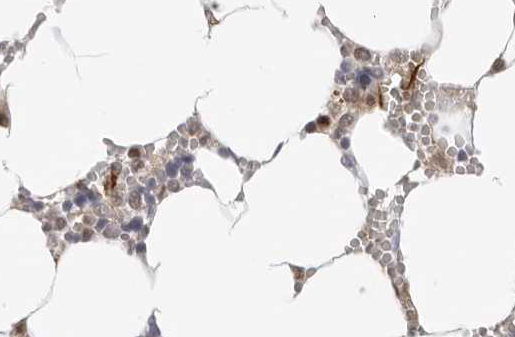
{"staining": {"intensity": "moderate", "quantity": "25%-75%", "location": "nuclear"}, "tissue": "bone marrow", "cell_type": "Hematopoietic cells", "image_type": "normal", "snomed": [{"axis": "morphology", "description": "Normal tissue, NOS"}, {"axis": "topography", "description": "Bone marrow"}], "caption": "Moderate nuclear expression is identified in approximately 25%-75% of hematopoietic cells in benign bone marrow.", "gene": "MSH6", "patient": {"sex": "male", "age": 70}}